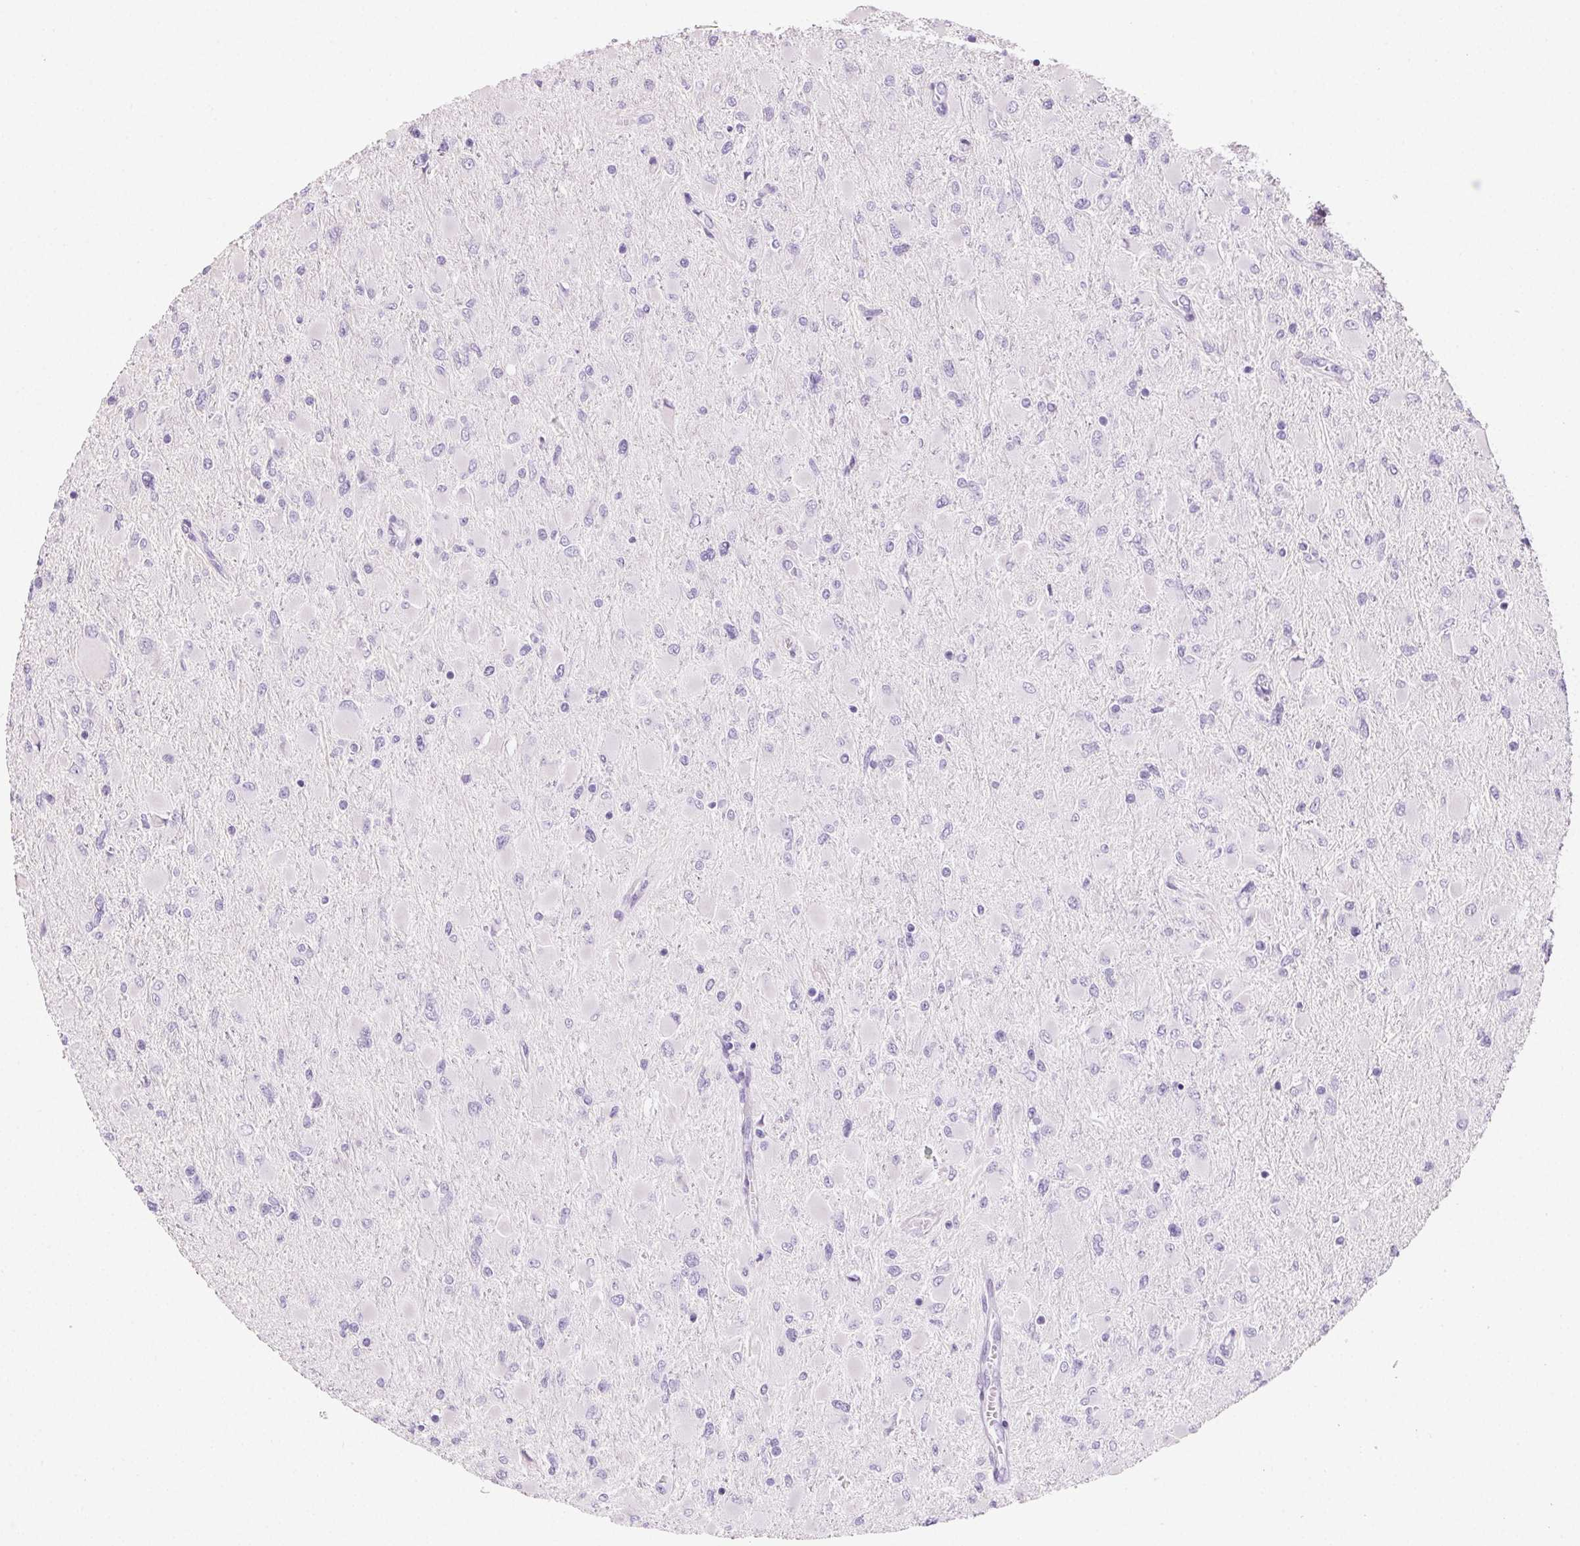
{"staining": {"intensity": "negative", "quantity": "none", "location": "none"}, "tissue": "glioma", "cell_type": "Tumor cells", "image_type": "cancer", "snomed": [{"axis": "morphology", "description": "Glioma, malignant, High grade"}, {"axis": "topography", "description": "Cerebral cortex"}], "caption": "Human glioma stained for a protein using immunohistochemistry demonstrates no expression in tumor cells.", "gene": "PRSS3", "patient": {"sex": "female", "age": 36}}